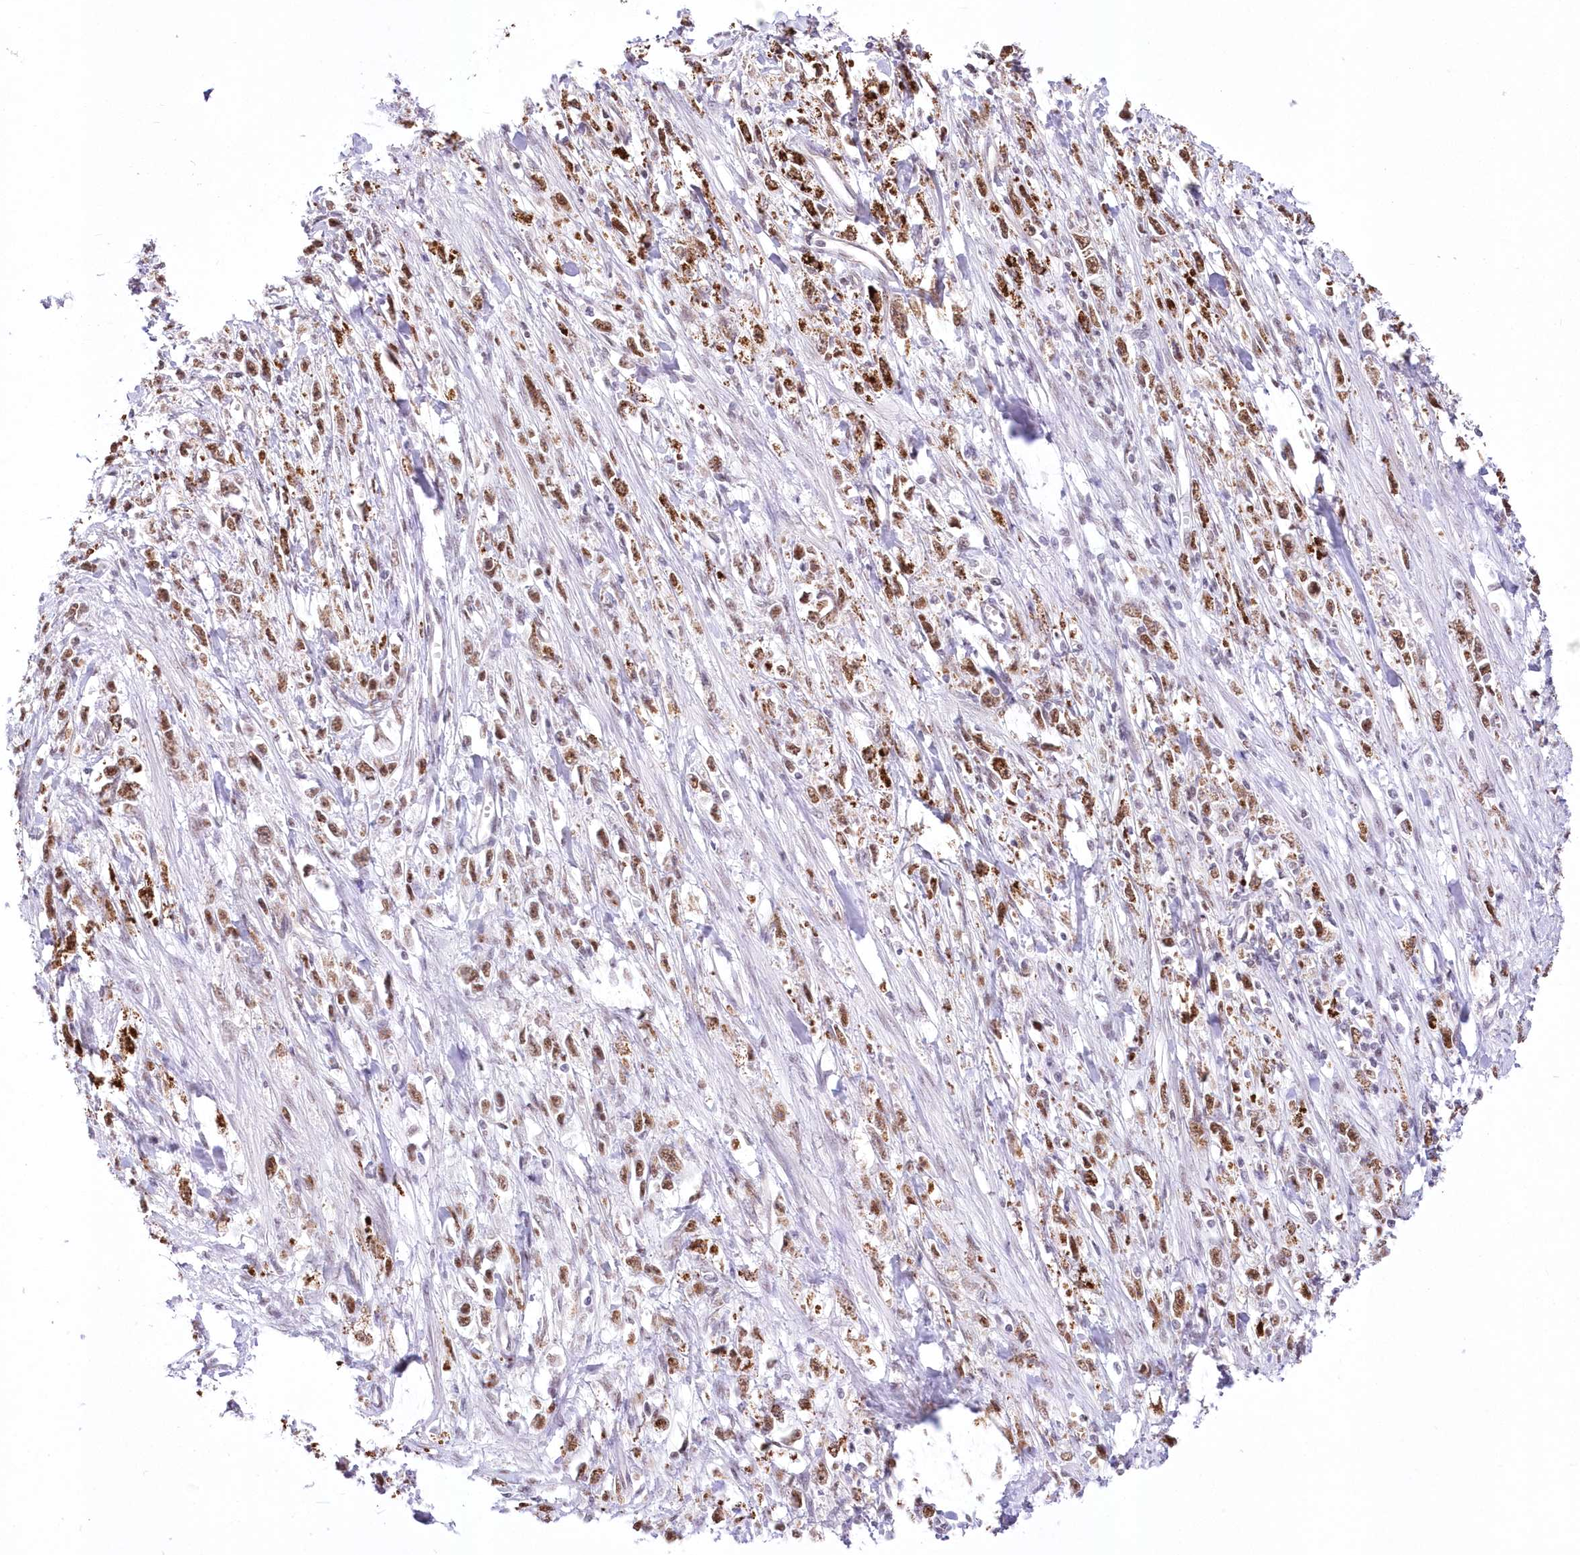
{"staining": {"intensity": "moderate", "quantity": ">75%", "location": "nuclear"}, "tissue": "stomach cancer", "cell_type": "Tumor cells", "image_type": "cancer", "snomed": [{"axis": "morphology", "description": "Adenocarcinoma, NOS"}, {"axis": "topography", "description": "Stomach"}], "caption": "Moderate nuclear expression is seen in about >75% of tumor cells in adenocarcinoma (stomach). (brown staining indicates protein expression, while blue staining denotes nuclei).", "gene": "NSUN2", "patient": {"sex": "female", "age": 59}}